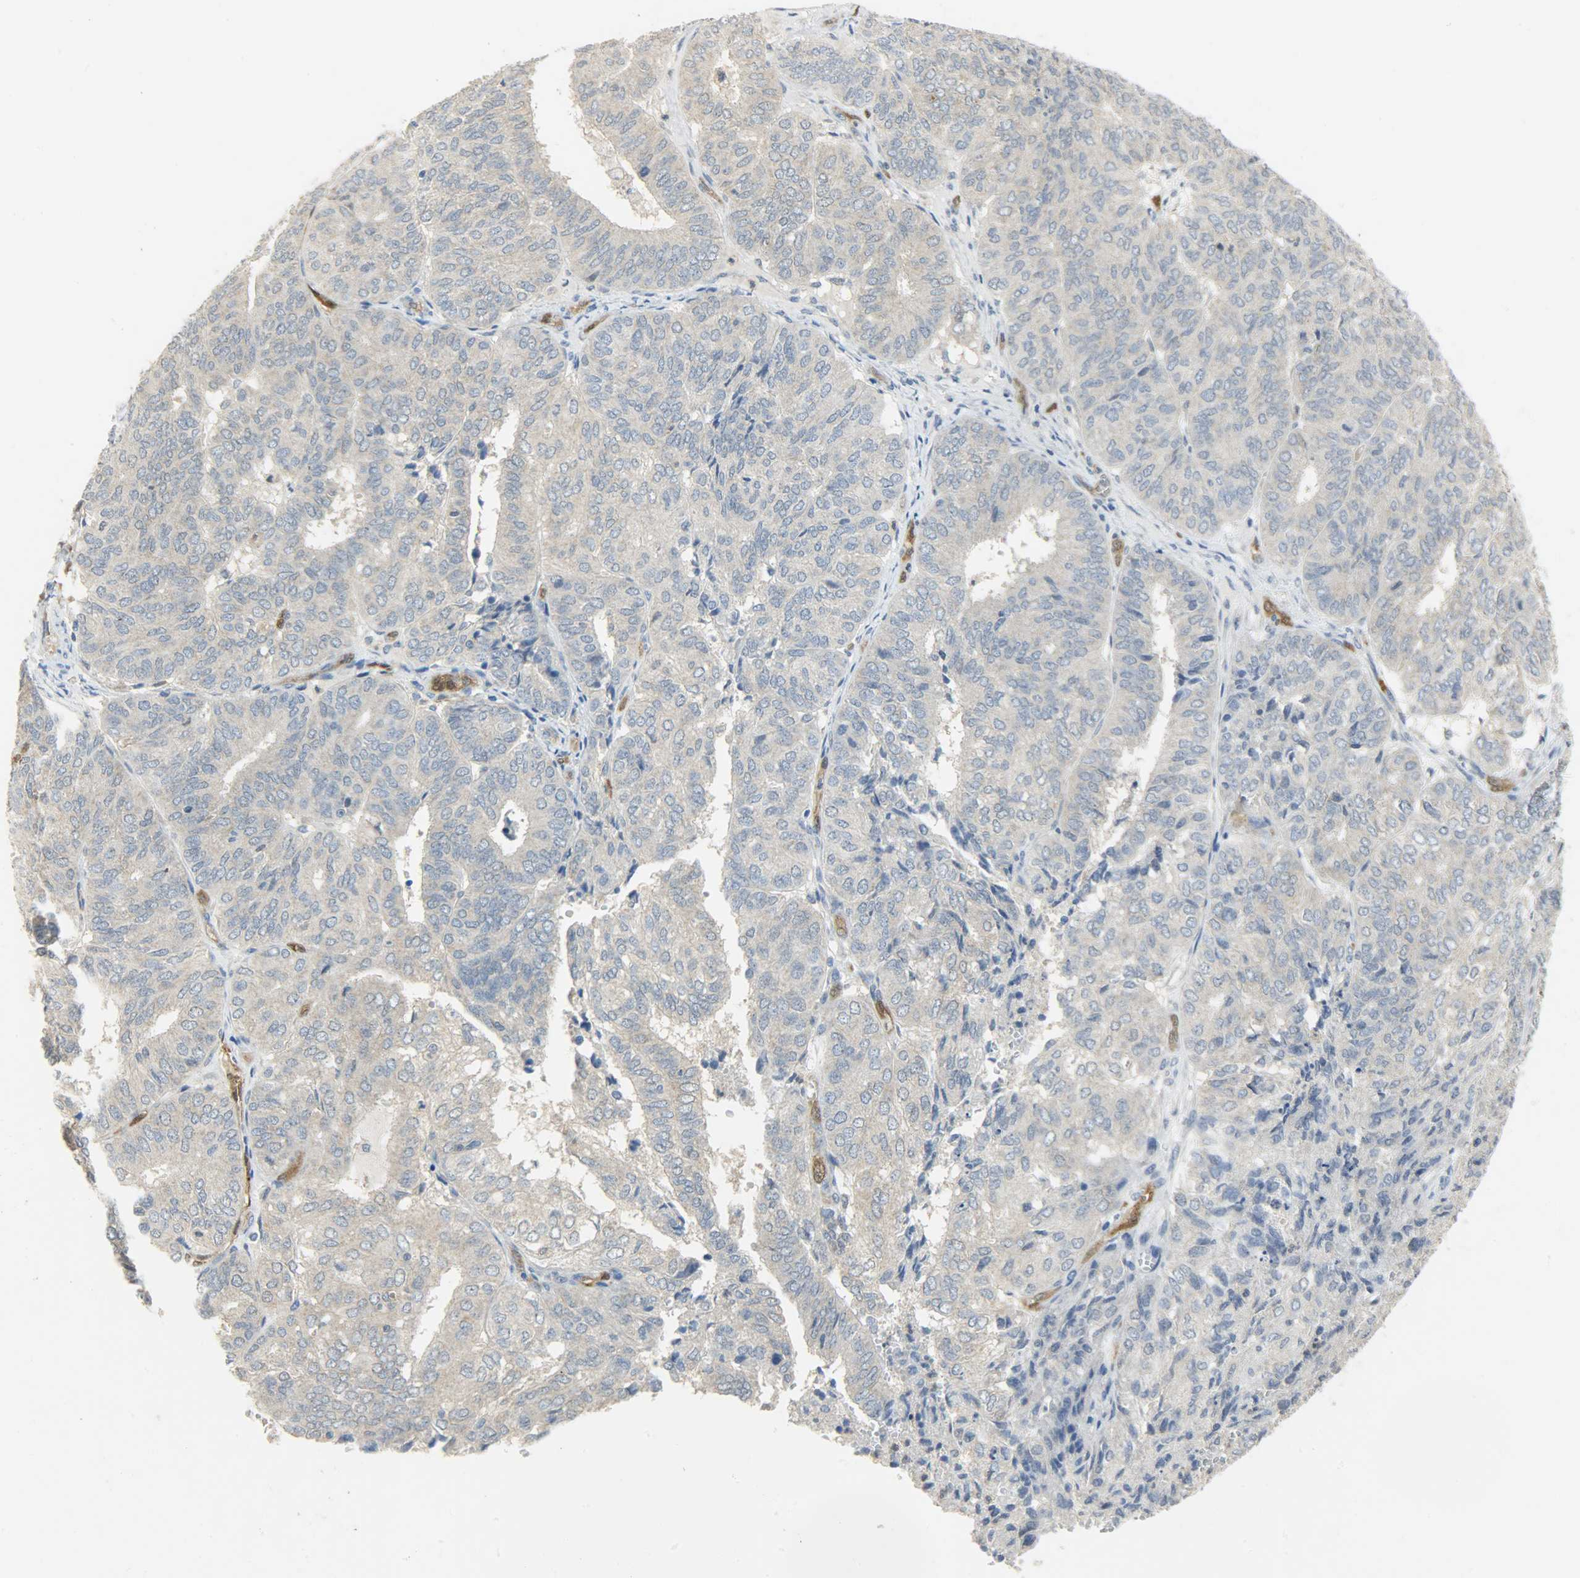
{"staining": {"intensity": "negative", "quantity": "none", "location": "none"}, "tissue": "endometrial cancer", "cell_type": "Tumor cells", "image_type": "cancer", "snomed": [{"axis": "morphology", "description": "Adenocarcinoma, NOS"}, {"axis": "topography", "description": "Uterus"}], "caption": "High magnification brightfield microscopy of endometrial cancer stained with DAB (brown) and counterstained with hematoxylin (blue): tumor cells show no significant staining. The staining is performed using DAB brown chromogen with nuclei counter-stained in using hematoxylin.", "gene": "FKBP1A", "patient": {"sex": "female", "age": 60}}